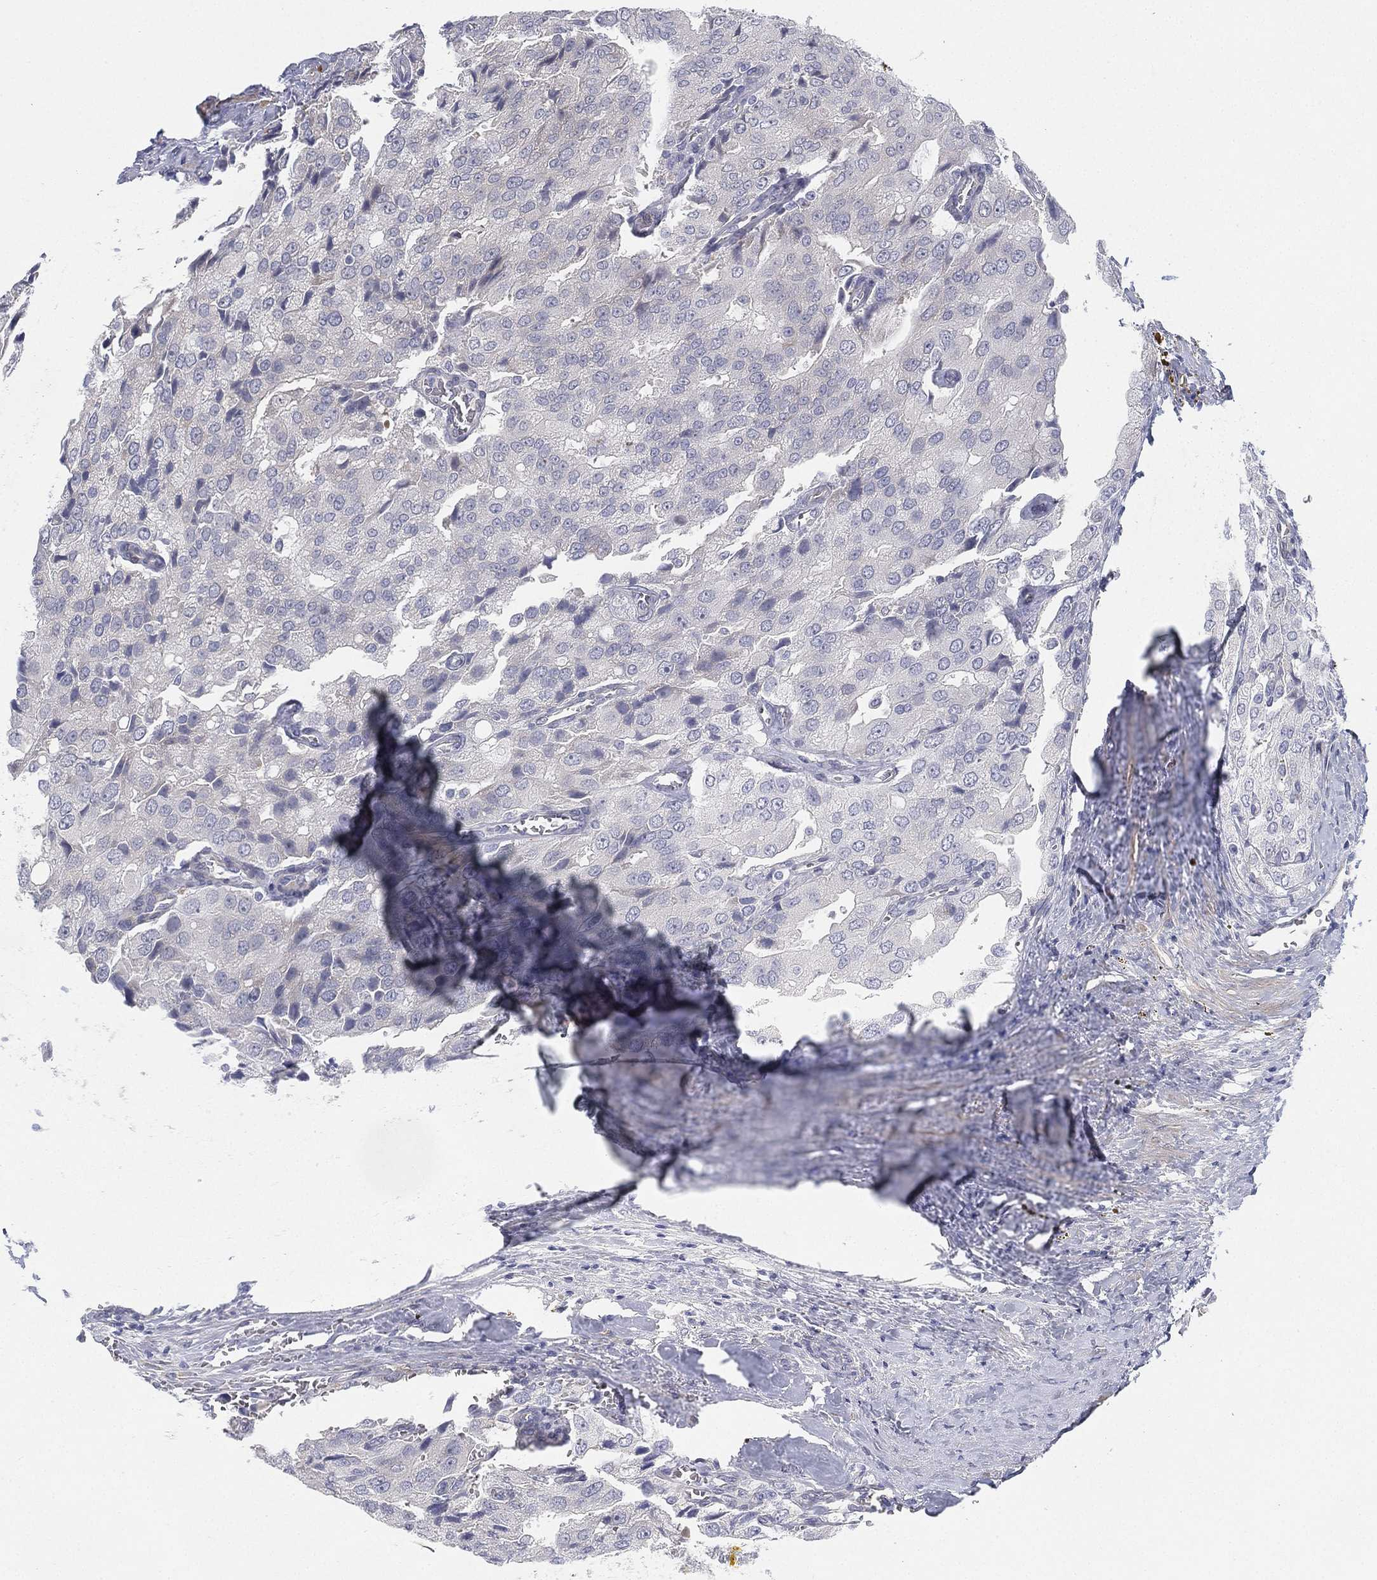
{"staining": {"intensity": "negative", "quantity": "none", "location": "none"}, "tissue": "prostate cancer", "cell_type": "Tumor cells", "image_type": "cancer", "snomed": [{"axis": "morphology", "description": "Adenocarcinoma, NOS"}, {"axis": "topography", "description": "Prostate and seminal vesicle, NOS"}, {"axis": "topography", "description": "Prostate"}], "caption": "Image shows no protein expression in tumor cells of adenocarcinoma (prostate) tissue.", "gene": "HEATR4", "patient": {"sex": "male", "age": 67}}